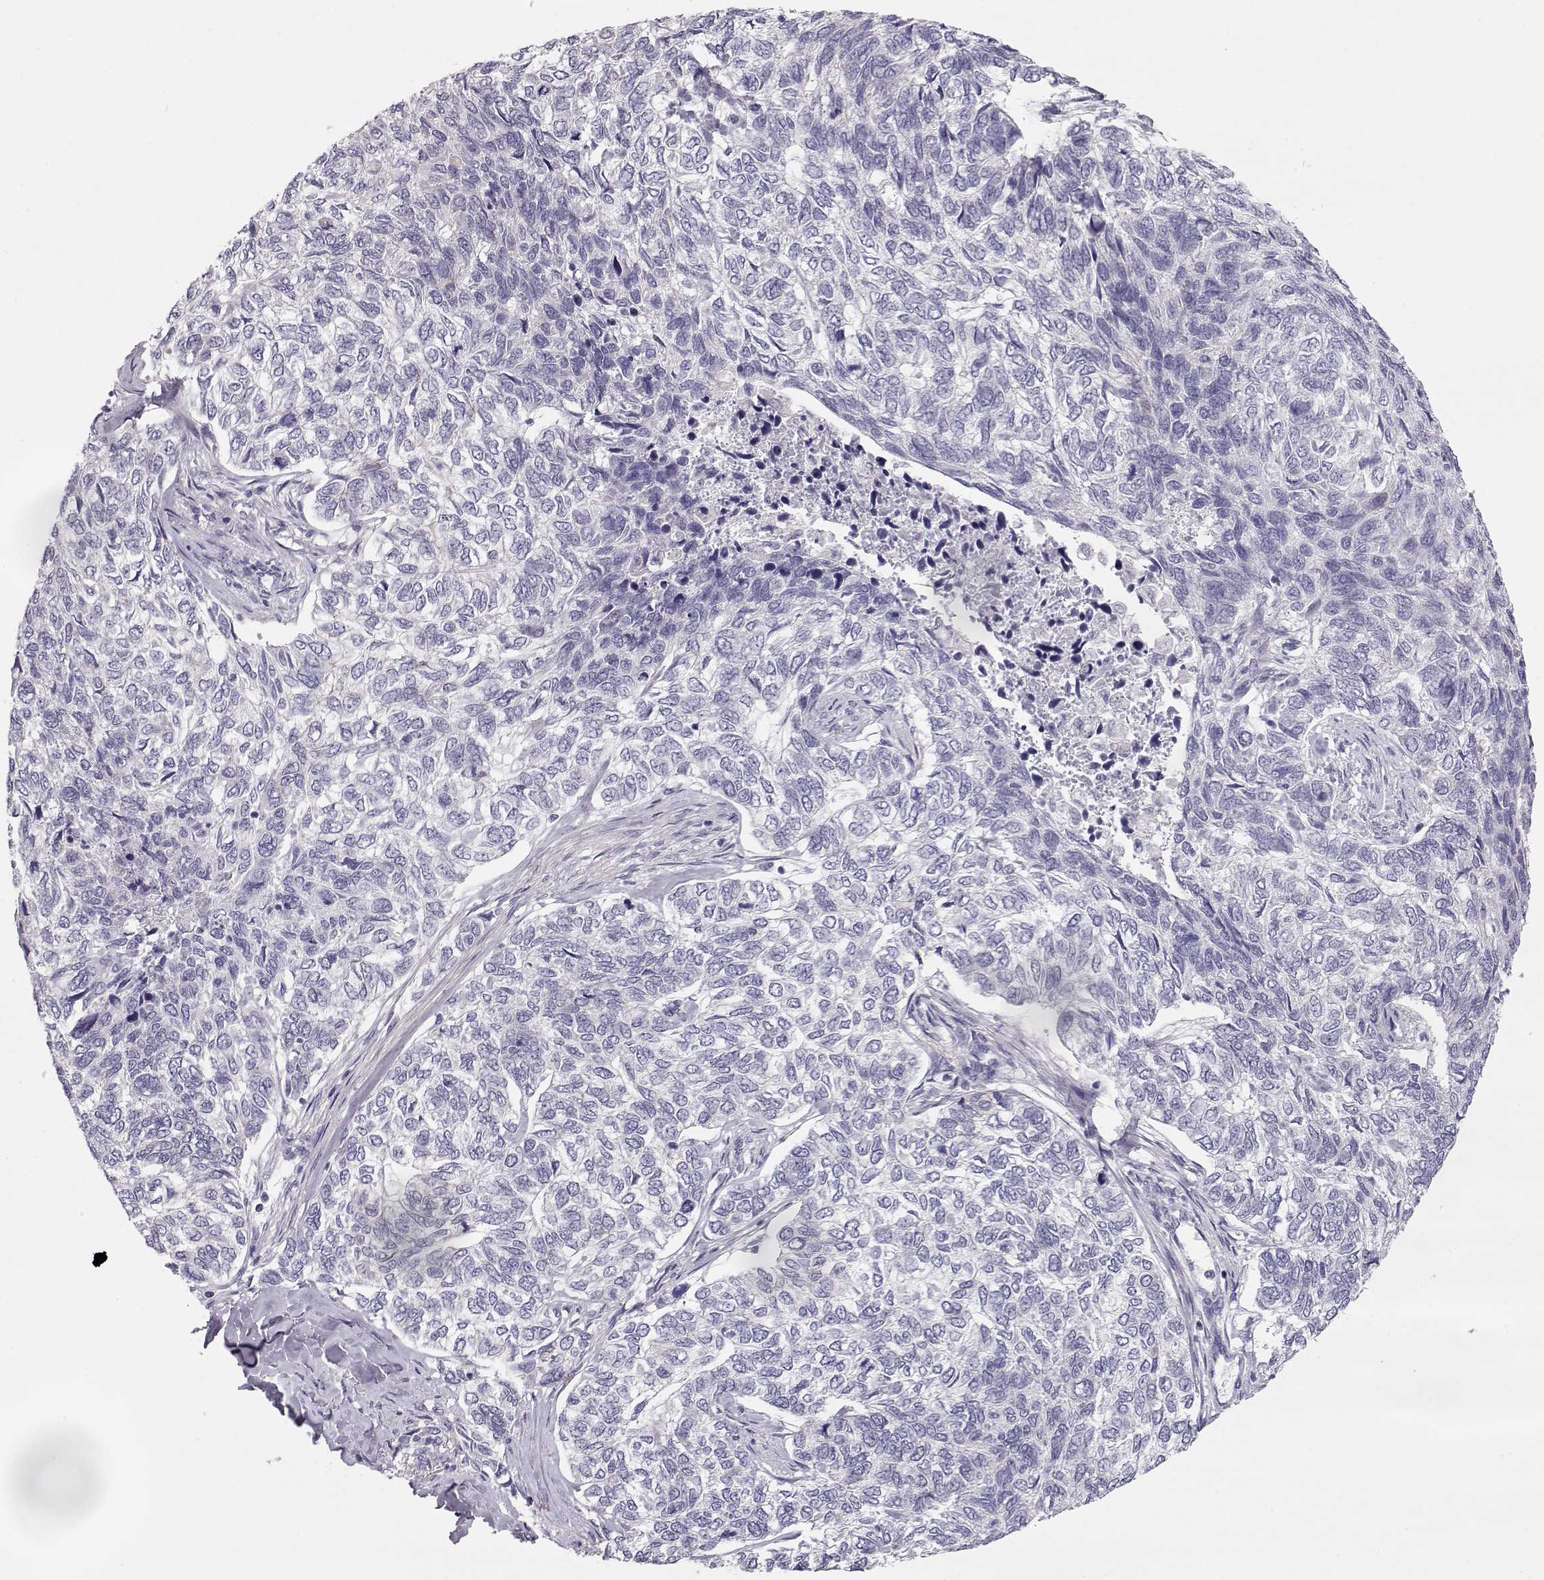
{"staining": {"intensity": "negative", "quantity": "none", "location": "none"}, "tissue": "skin cancer", "cell_type": "Tumor cells", "image_type": "cancer", "snomed": [{"axis": "morphology", "description": "Basal cell carcinoma"}, {"axis": "topography", "description": "Skin"}], "caption": "Immunohistochemical staining of skin cancer reveals no significant positivity in tumor cells.", "gene": "GRK1", "patient": {"sex": "female", "age": 65}}